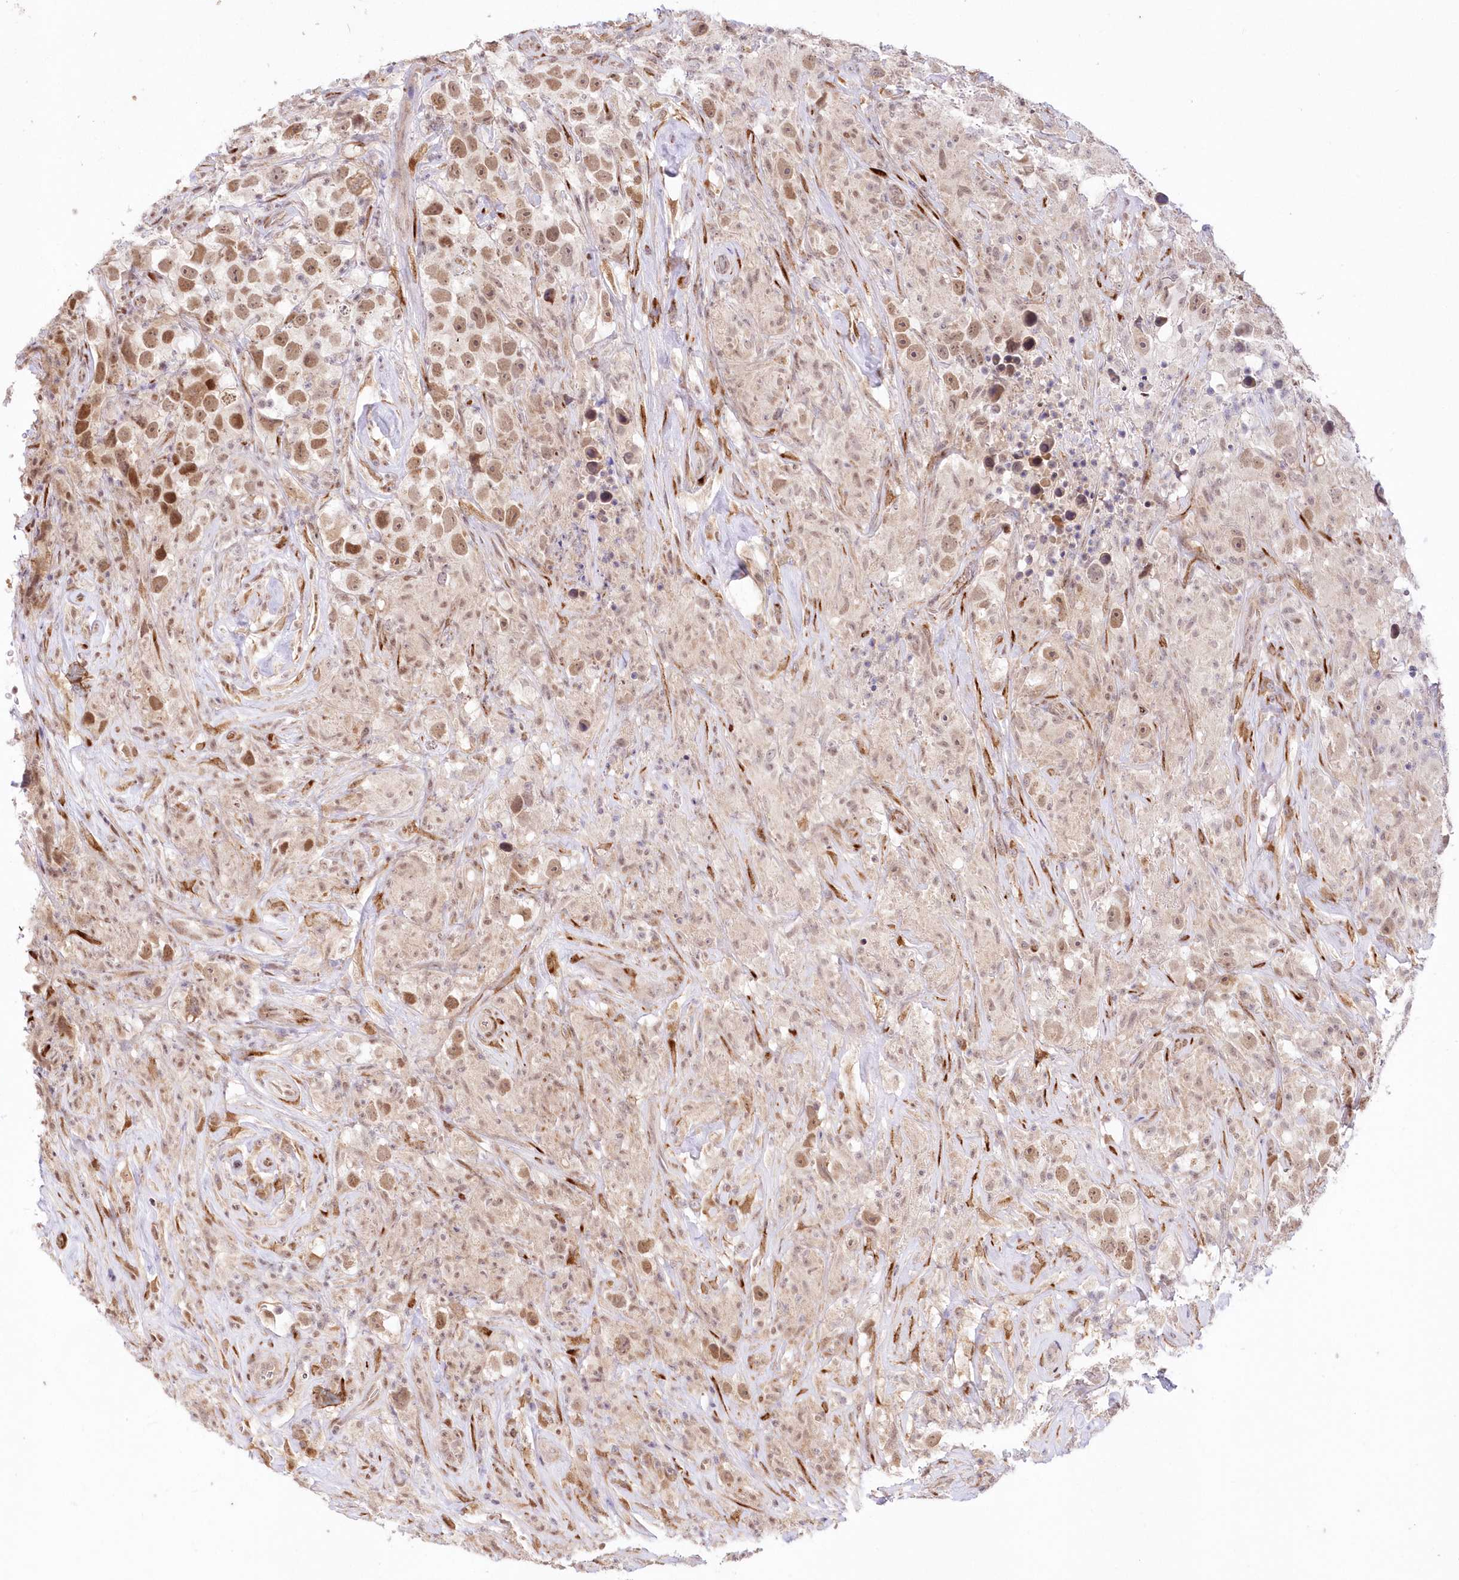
{"staining": {"intensity": "moderate", "quantity": ">75%", "location": "nuclear"}, "tissue": "testis cancer", "cell_type": "Tumor cells", "image_type": "cancer", "snomed": [{"axis": "morphology", "description": "Seminoma, NOS"}, {"axis": "topography", "description": "Testis"}], "caption": "Immunohistochemistry (IHC) photomicrograph of testis cancer (seminoma) stained for a protein (brown), which exhibits medium levels of moderate nuclear staining in approximately >75% of tumor cells.", "gene": "LDB1", "patient": {"sex": "male", "age": 49}}